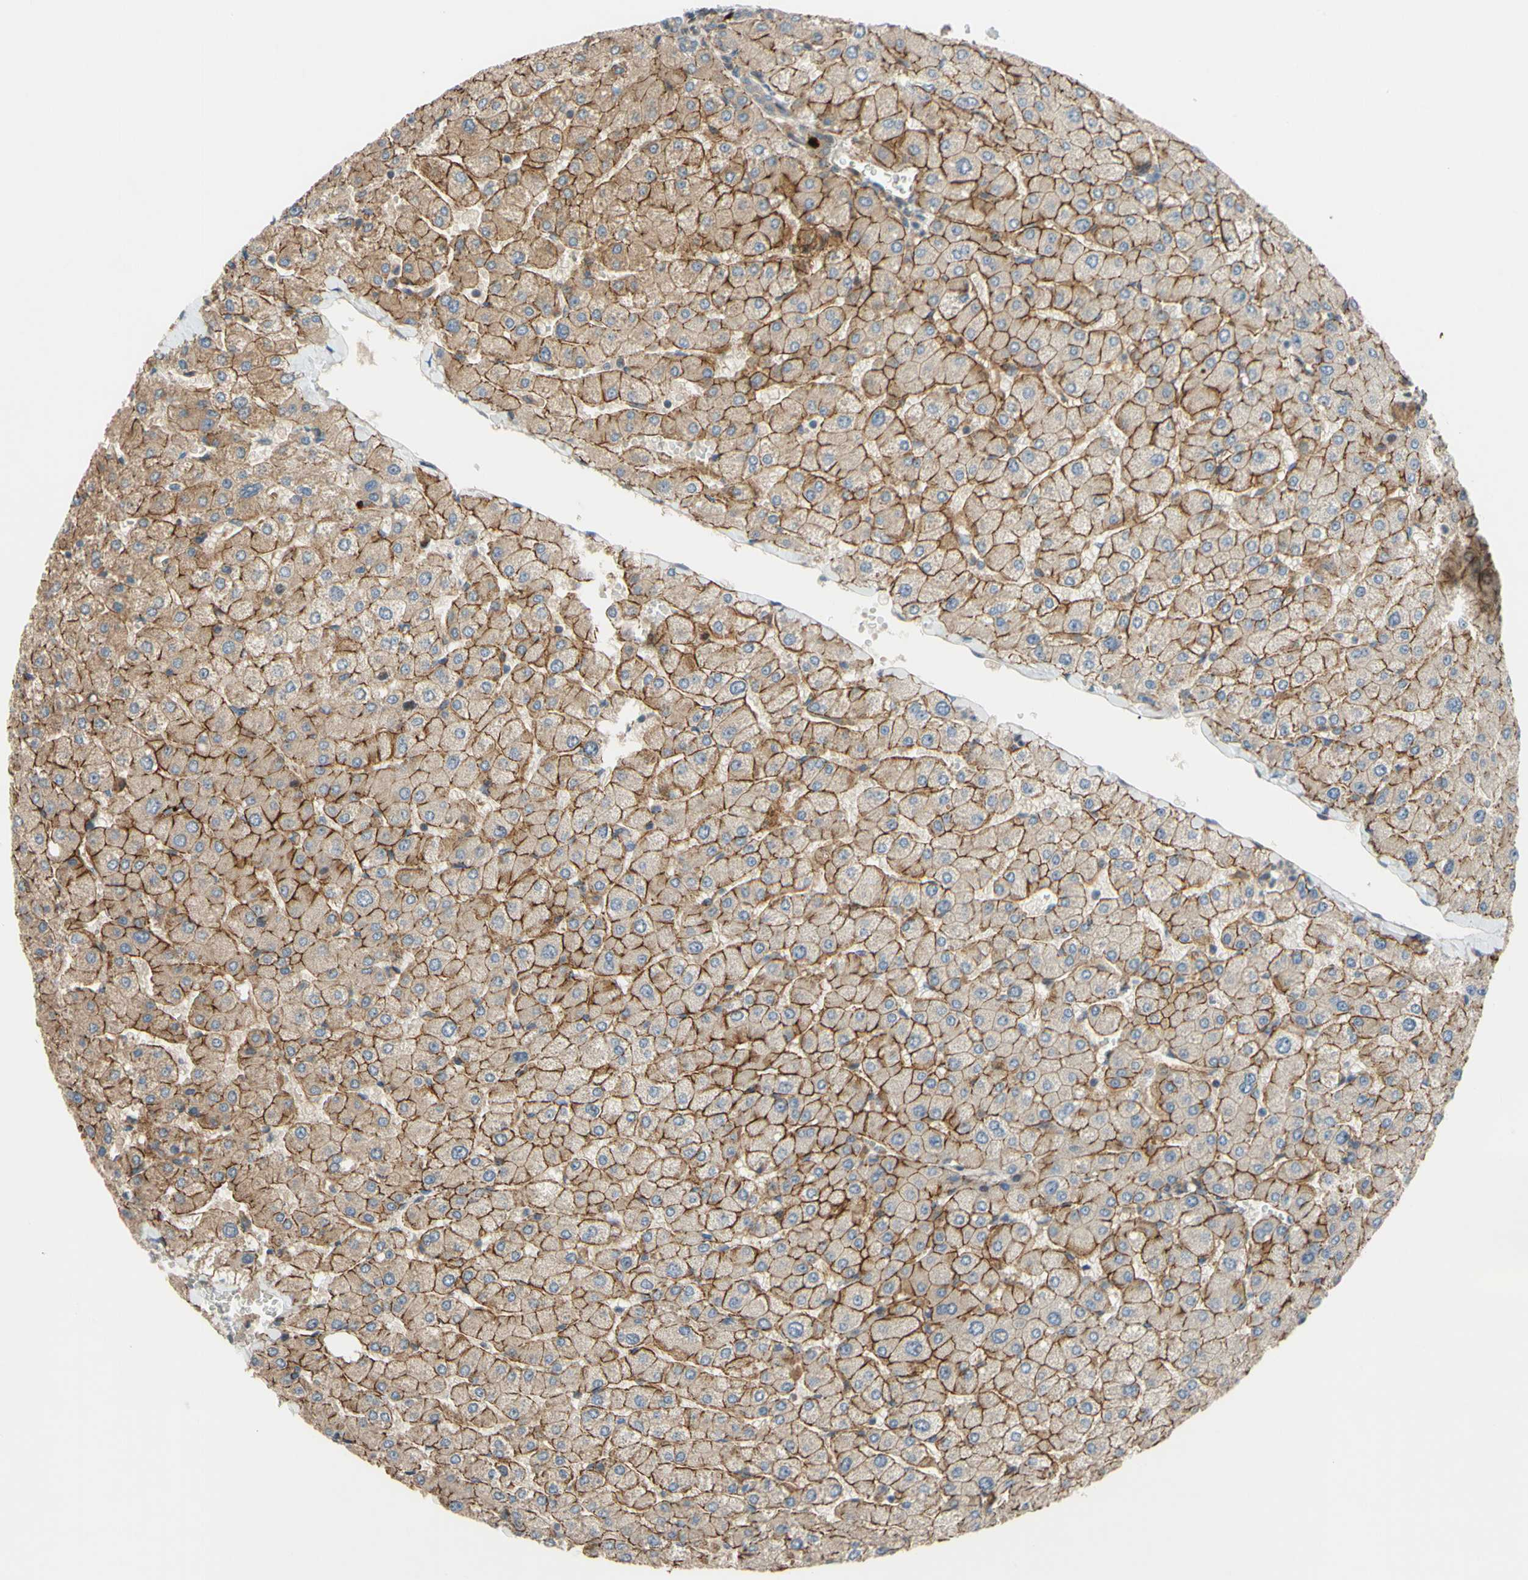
{"staining": {"intensity": "weak", "quantity": ">75%", "location": "cytoplasmic/membranous"}, "tissue": "liver", "cell_type": "Cholangiocytes", "image_type": "normal", "snomed": [{"axis": "morphology", "description": "Normal tissue, NOS"}, {"axis": "topography", "description": "Liver"}], "caption": "Liver stained for a protein (brown) exhibits weak cytoplasmic/membranous positive staining in about >75% of cholangiocytes.", "gene": "SPTLC1", "patient": {"sex": "male", "age": 55}}